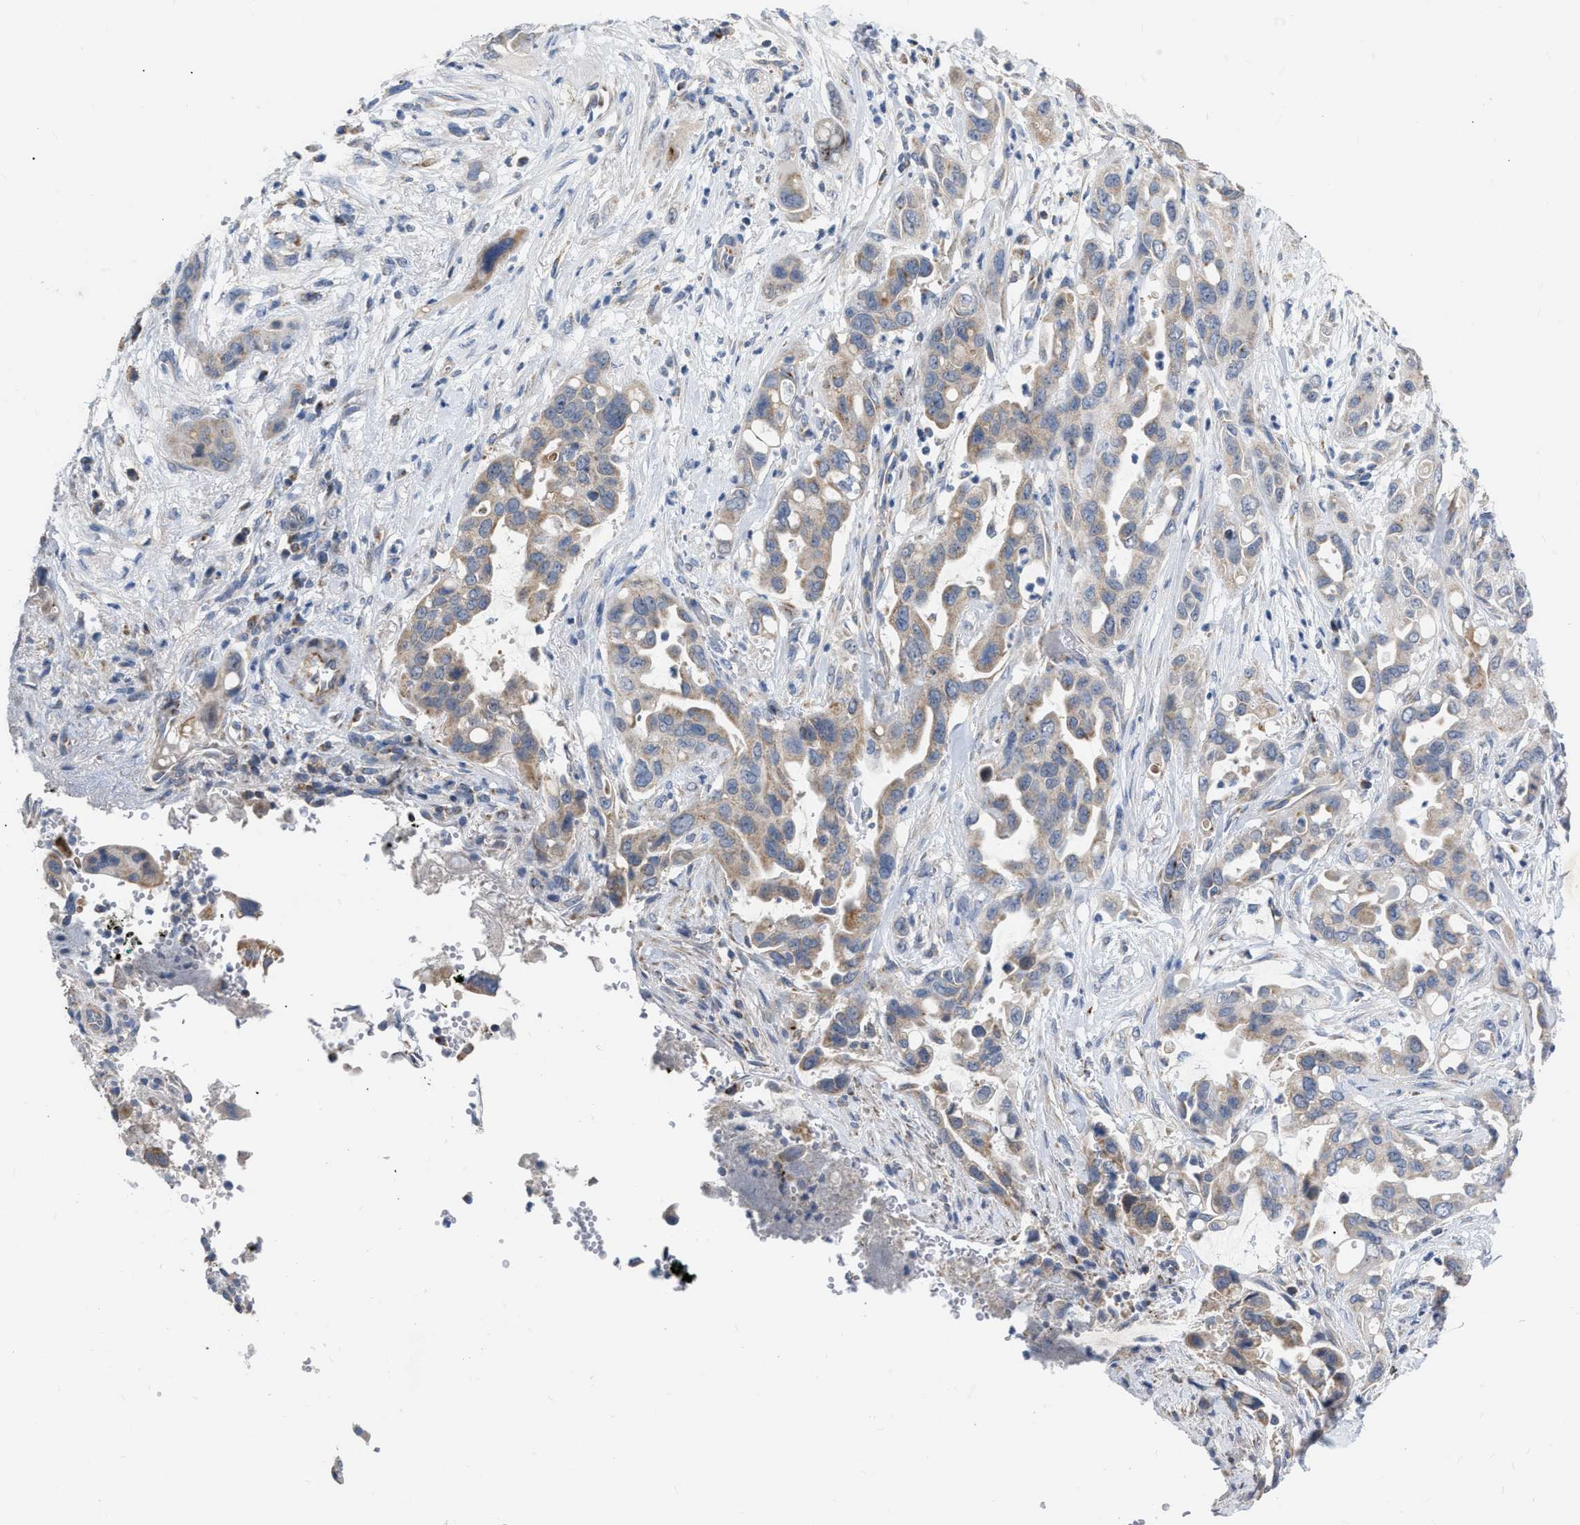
{"staining": {"intensity": "weak", "quantity": ">75%", "location": "cytoplasmic/membranous"}, "tissue": "pancreatic cancer", "cell_type": "Tumor cells", "image_type": "cancer", "snomed": [{"axis": "morphology", "description": "Adenocarcinoma, NOS"}, {"axis": "topography", "description": "Pancreas"}], "caption": "About >75% of tumor cells in human pancreatic adenocarcinoma demonstrate weak cytoplasmic/membranous protein staining as visualized by brown immunohistochemical staining.", "gene": "DDX56", "patient": {"sex": "female", "age": 70}}